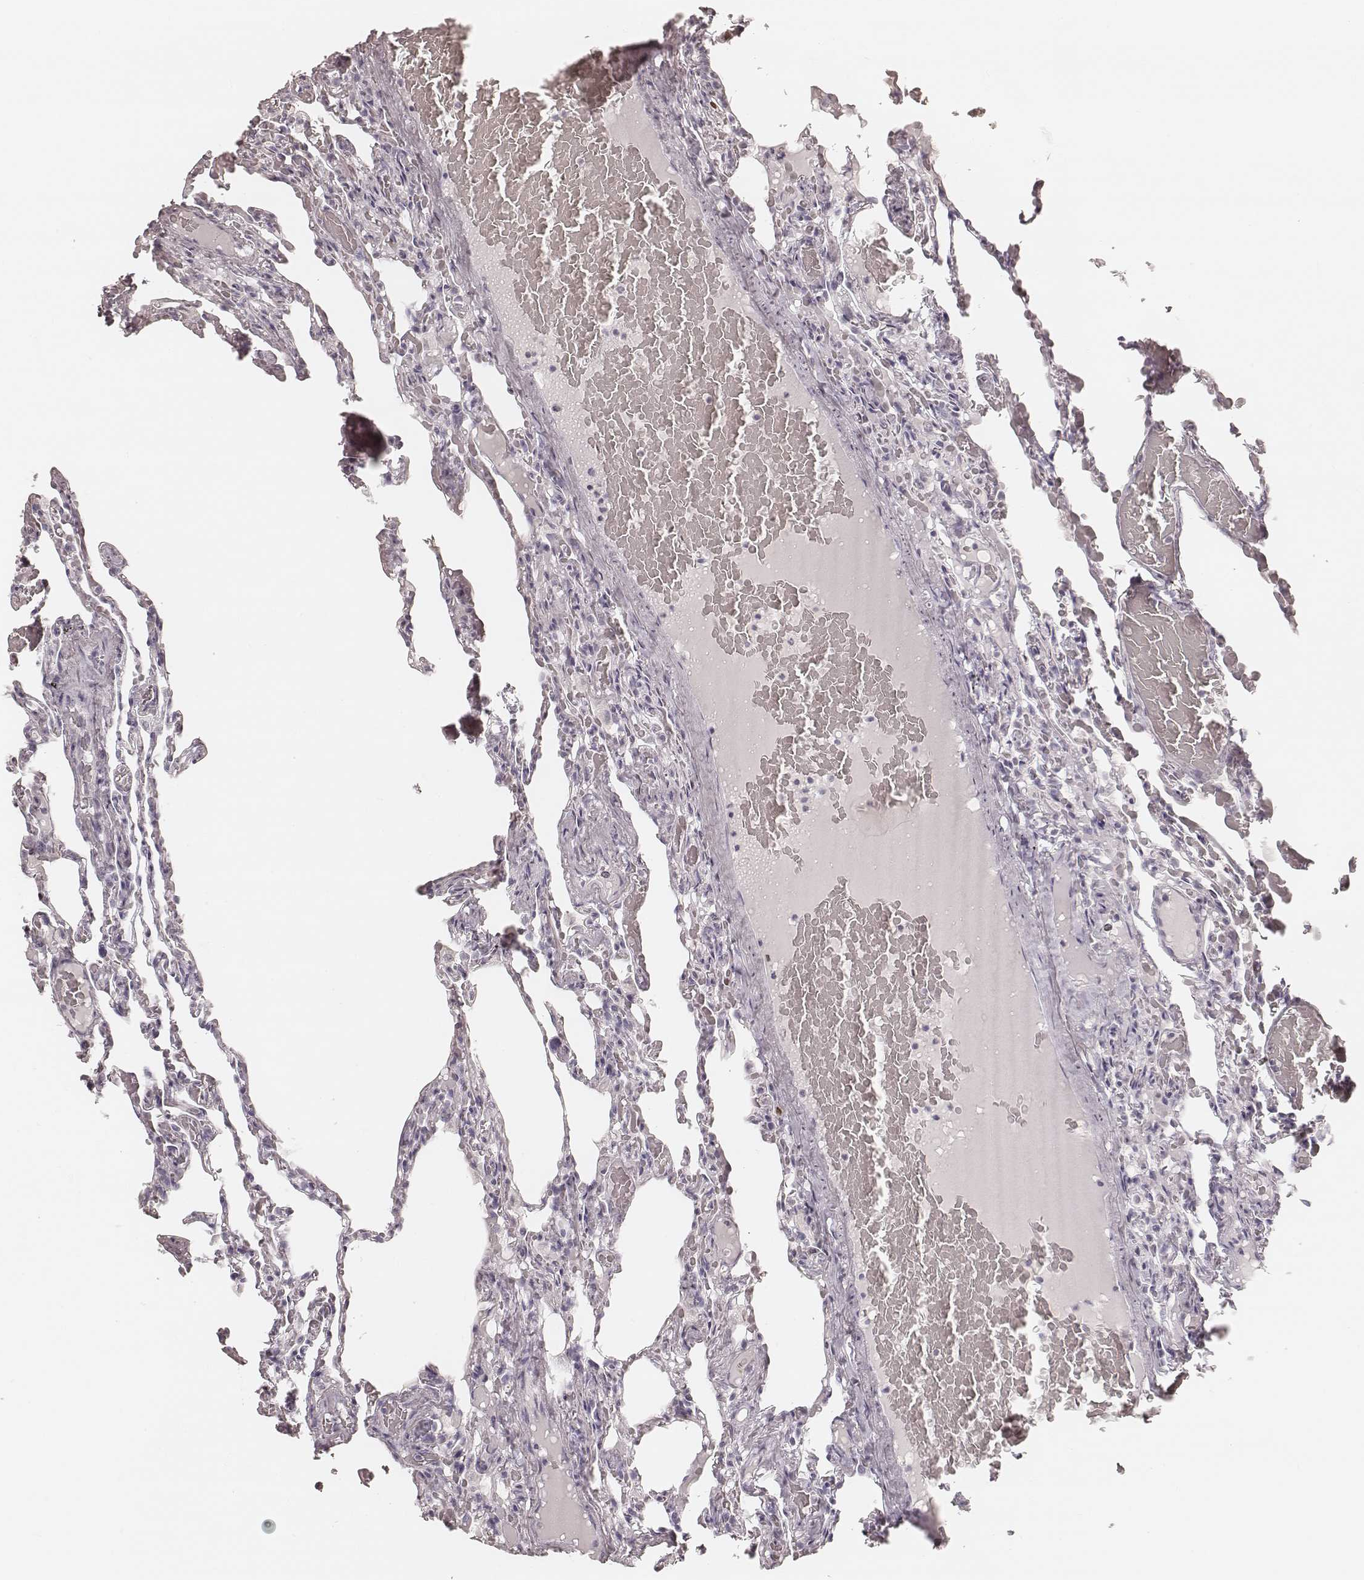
{"staining": {"intensity": "negative", "quantity": "none", "location": "none"}, "tissue": "lung", "cell_type": "Alveolar cells", "image_type": "normal", "snomed": [{"axis": "morphology", "description": "Normal tissue, NOS"}, {"axis": "topography", "description": "Lung"}], "caption": "This is an IHC photomicrograph of unremarkable human lung. There is no positivity in alveolar cells.", "gene": "TEX37", "patient": {"sex": "female", "age": 43}}